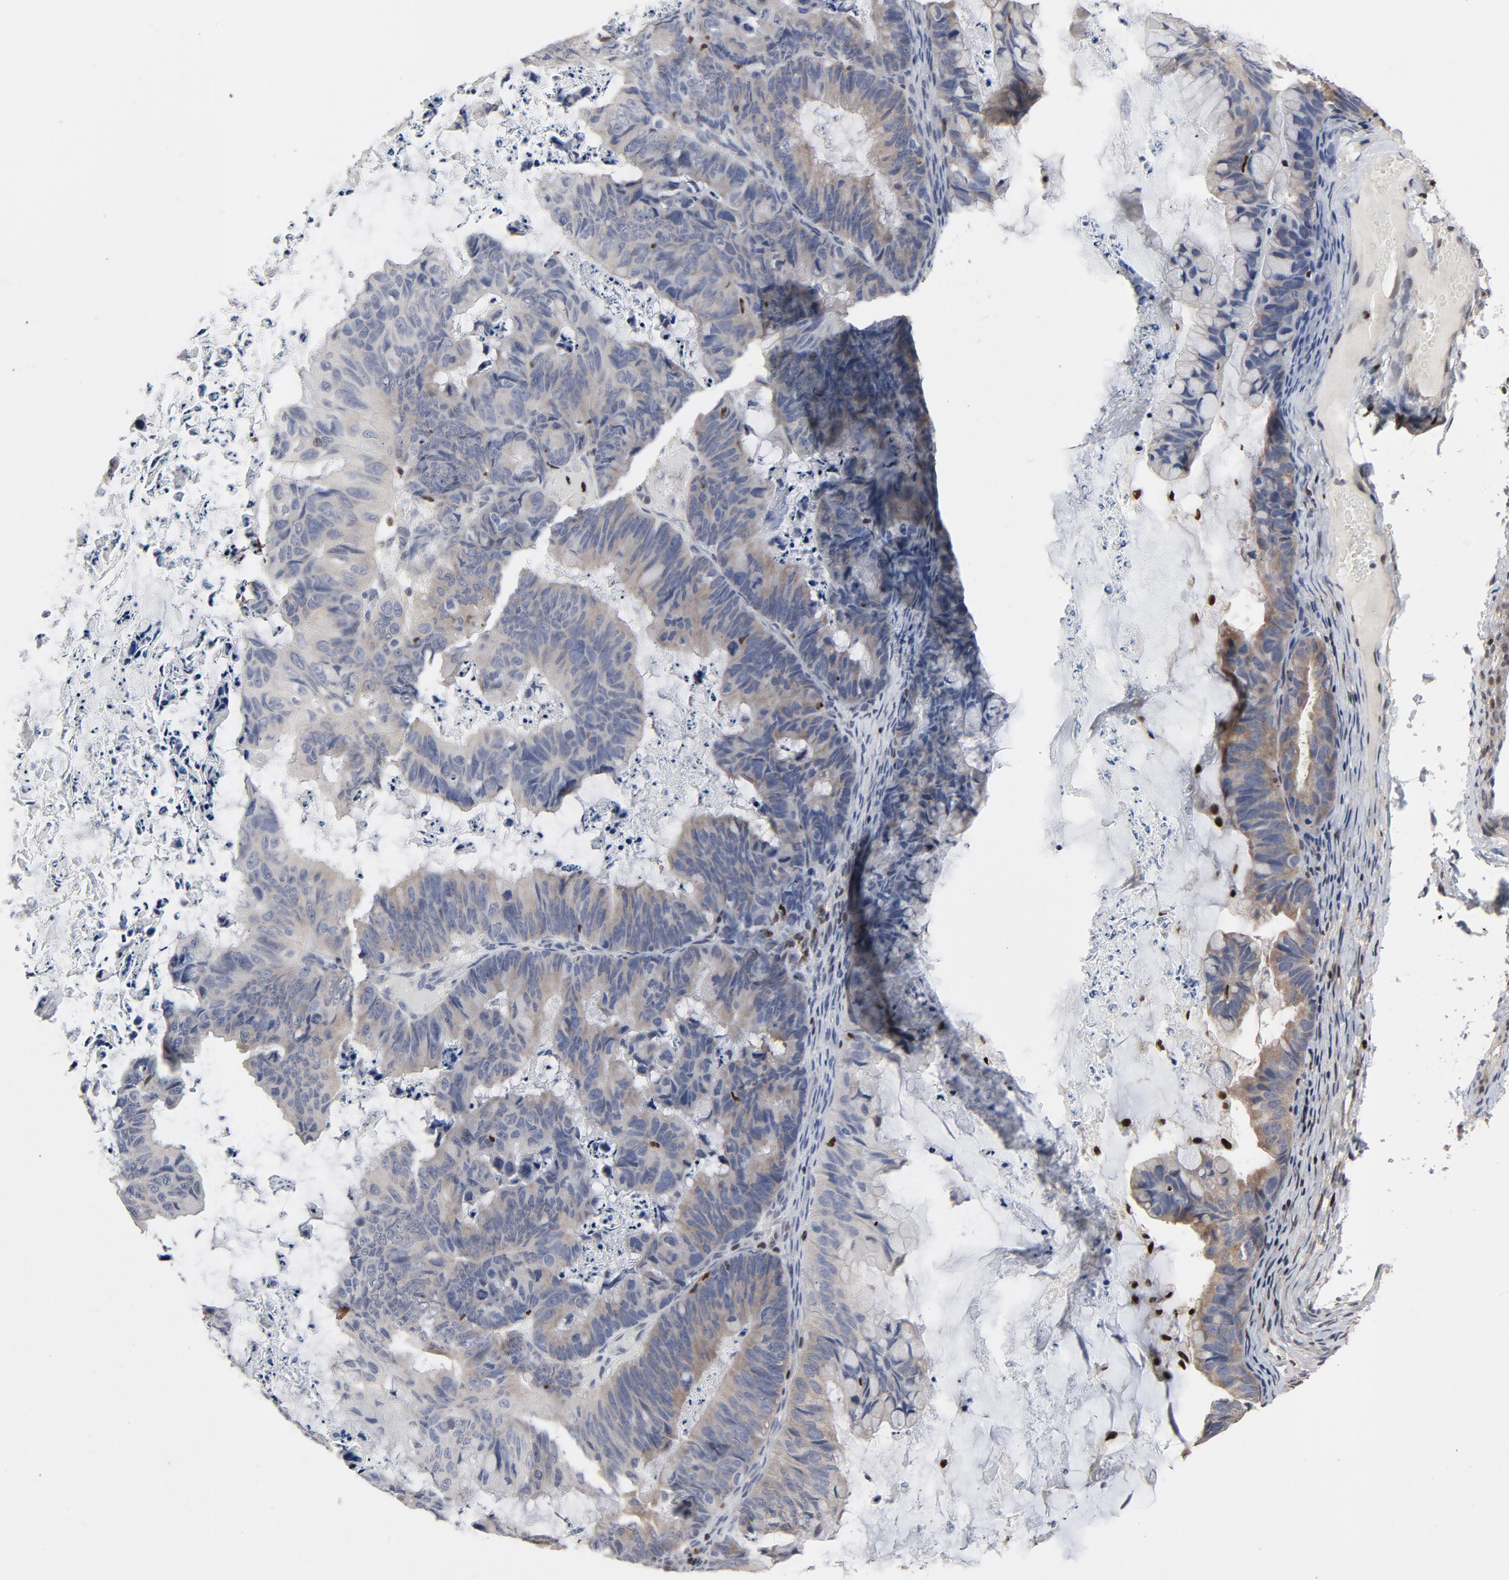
{"staining": {"intensity": "weak", "quantity": "25%-75%", "location": "cytoplasmic/membranous"}, "tissue": "ovarian cancer", "cell_type": "Tumor cells", "image_type": "cancer", "snomed": [{"axis": "morphology", "description": "Cystadenocarcinoma, mucinous, NOS"}, {"axis": "topography", "description": "Ovary"}], "caption": "Immunohistochemistry (DAB (3,3'-diaminobenzidine)) staining of ovarian cancer displays weak cytoplasmic/membranous protein staining in about 25%-75% of tumor cells.", "gene": "NFKB1", "patient": {"sex": "female", "age": 36}}